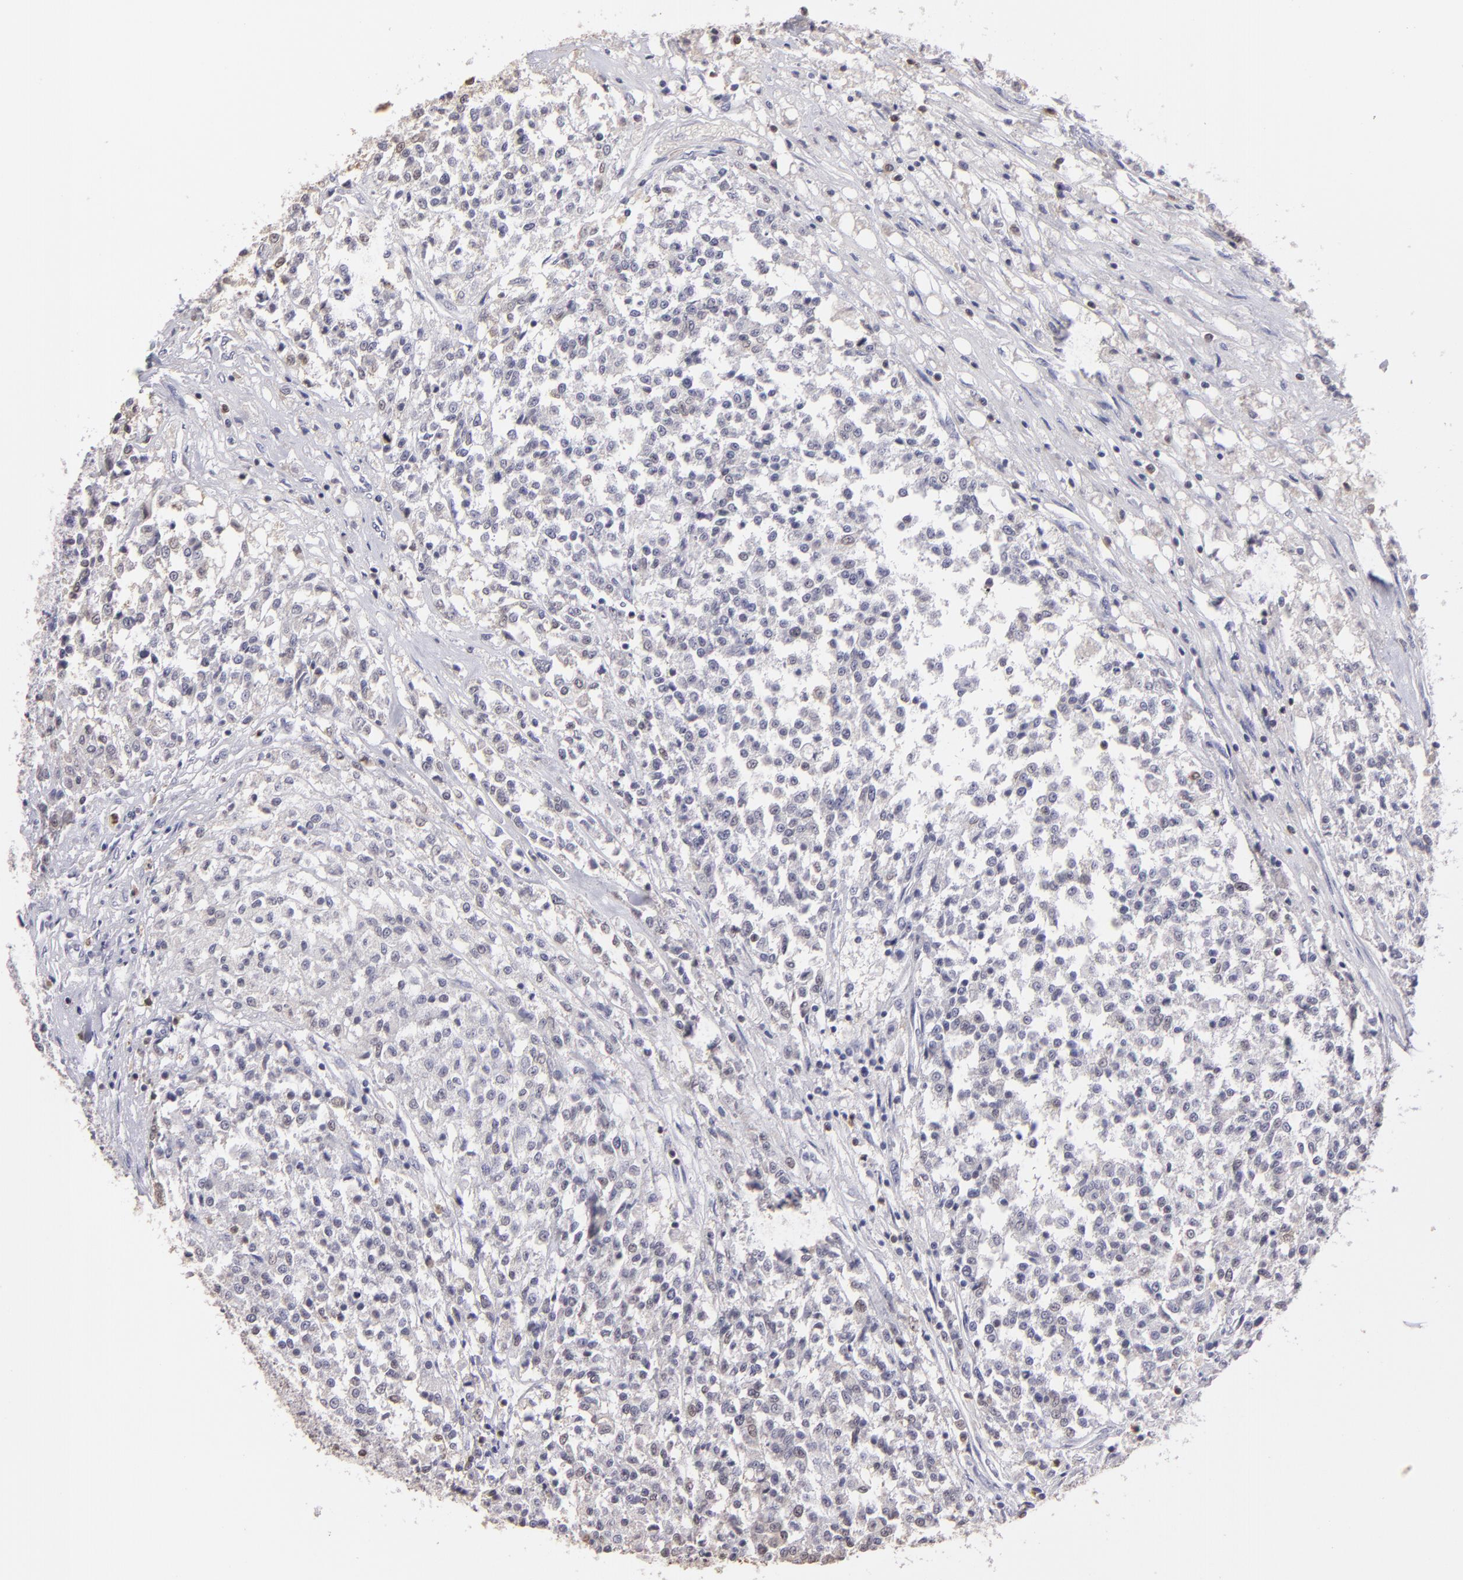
{"staining": {"intensity": "negative", "quantity": "none", "location": "none"}, "tissue": "testis cancer", "cell_type": "Tumor cells", "image_type": "cancer", "snomed": [{"axis": "morphology", "description": "Seminoma, NOS"}, {"axis": "topography", "description": "Testis"}], "caption": "Testis cancer (seminoma) was stained to show a protein in brown. There is no significant expression in tumor cells. The staining is performed using DAB brown chromogen with nuclei counter-stained in using hematoxylin.", "gene": "S100A2", "patient": {"sex": "male", "age": 59}}